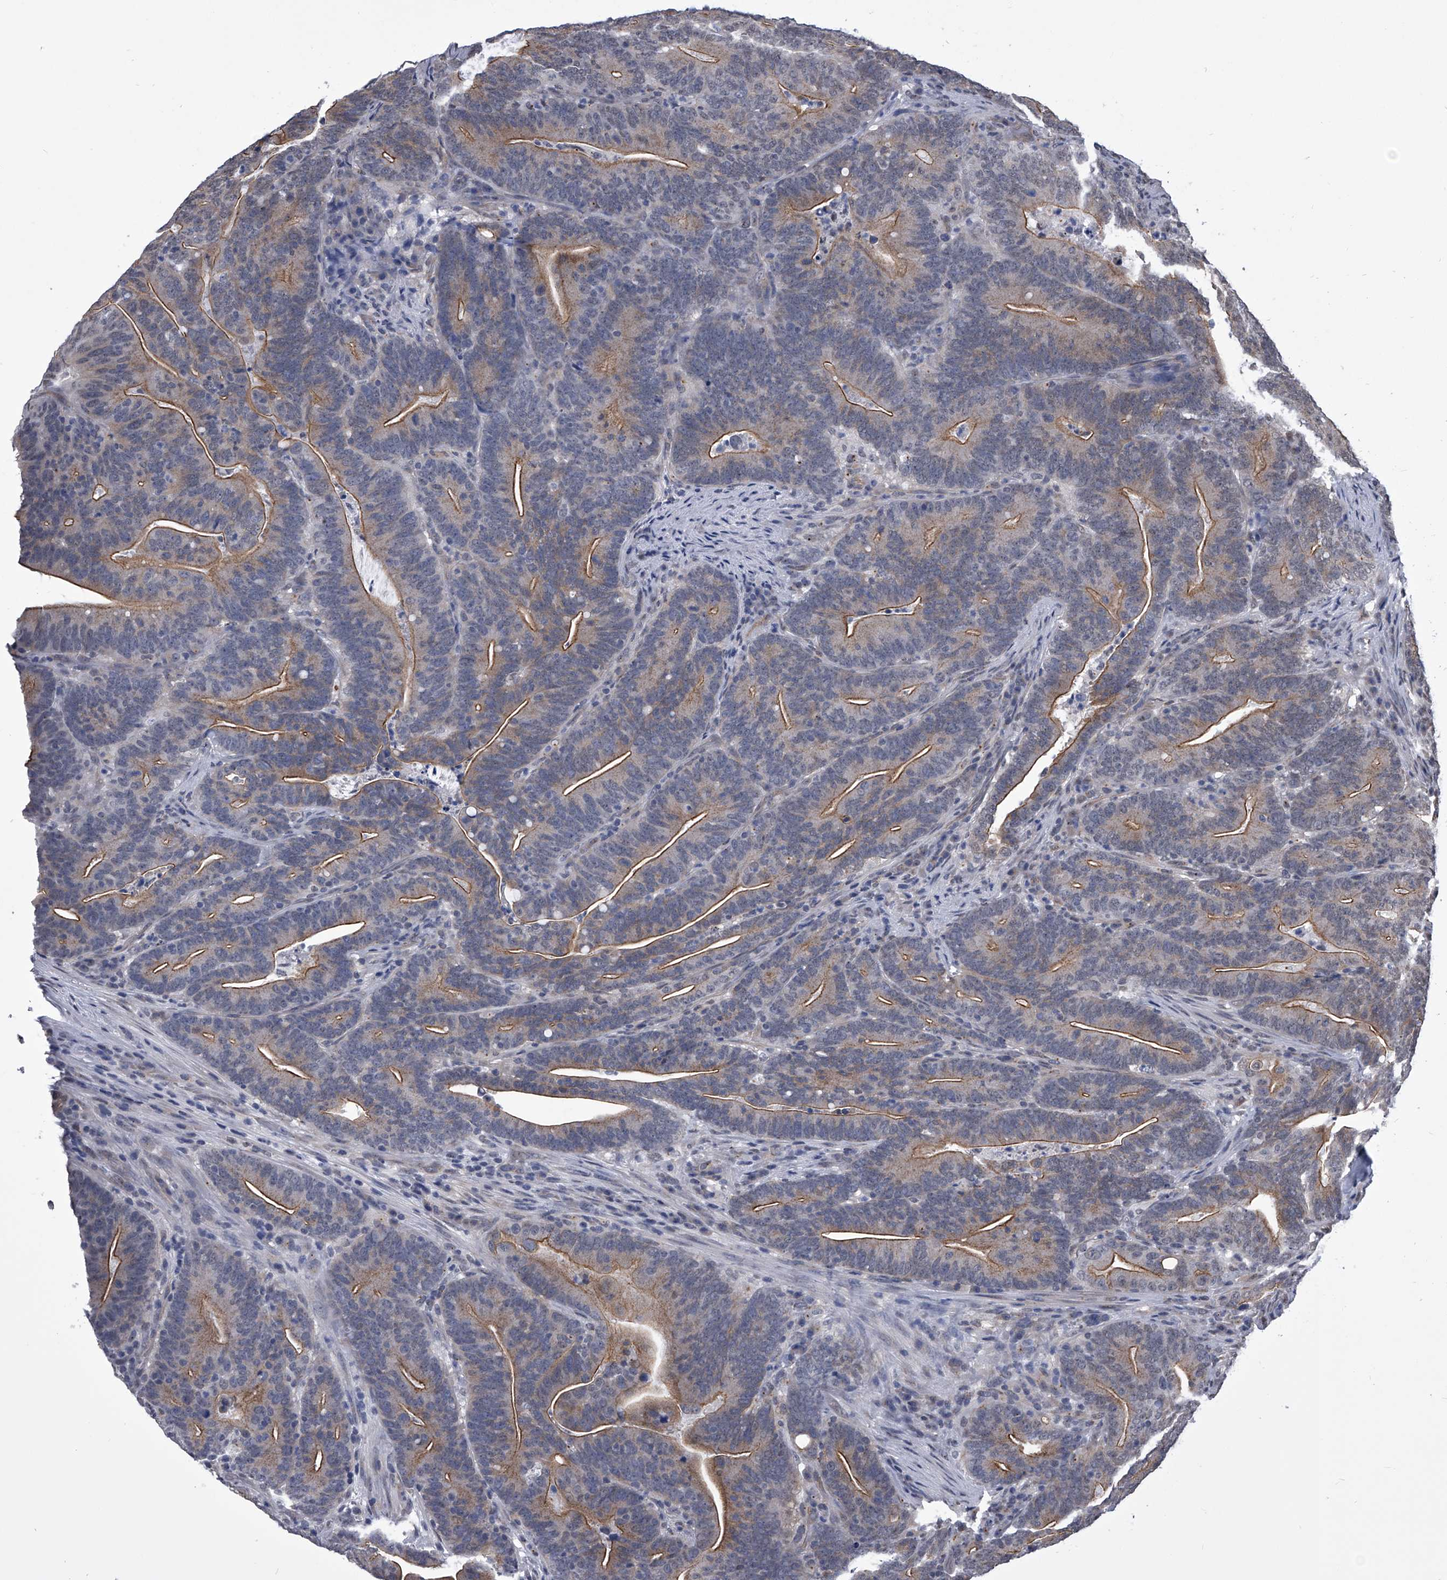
{"staining": {"intensity": "moderate", "quantity": "25%-75%", "location": "cytoplasmic/membranous"}, "tissue": "colorectal cancer", "cell_type": "Tumor cells", "image_type": "cancer", "snomed": [{"axis": "morphology", "description": "Adenocarcinoma, NOS"}, {"axis": "topography", "description": "Colon"}], "caption": "Colorectal adenocarcinoma stained with DAB IHC displays medium levels of moderate cytoplasmic/membranous expression in about 25%-75% of tumor cells.", "gene": "ZNF76", "patient": {"sex": "female", "age": 66}}